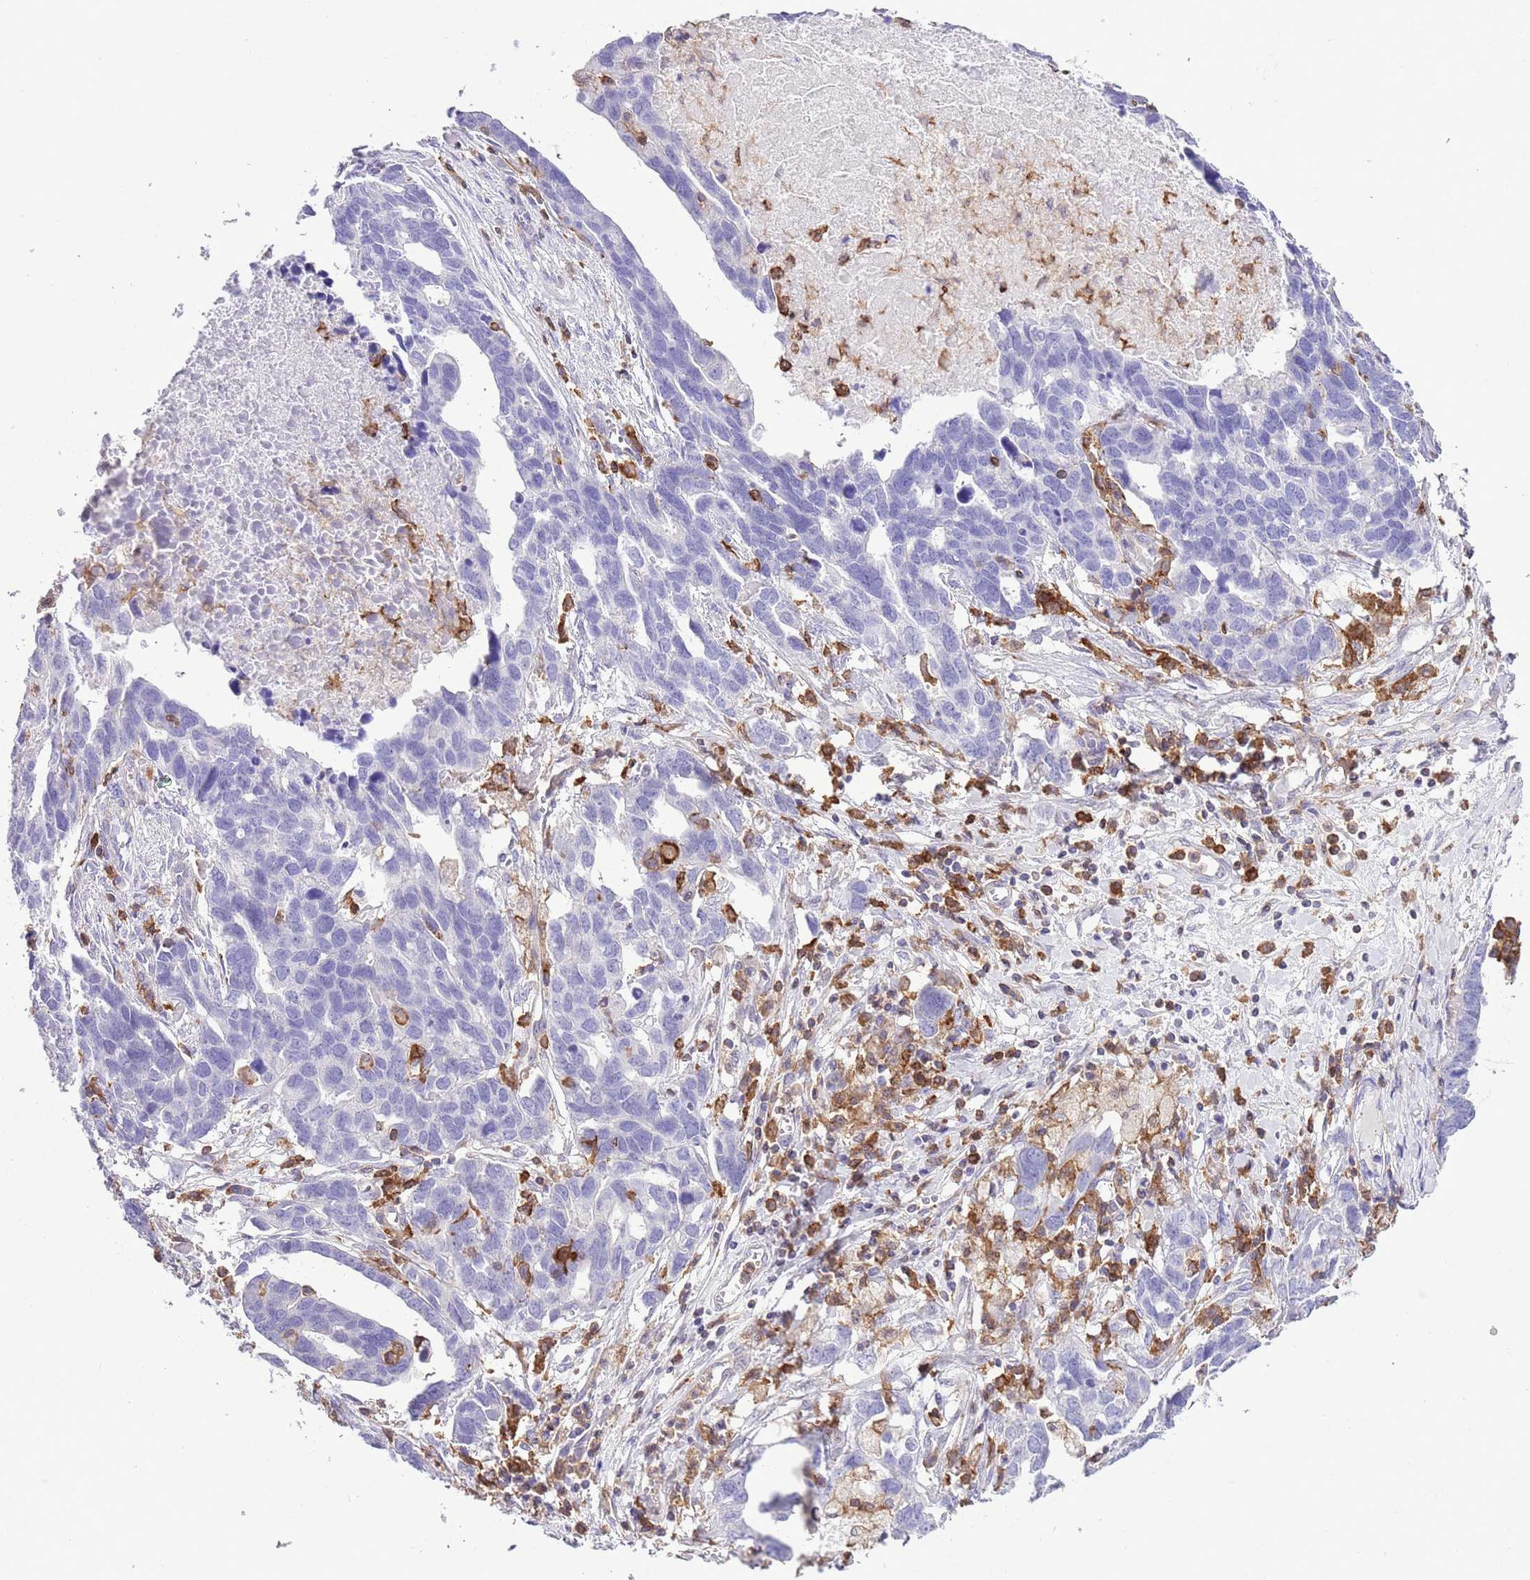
{"staining": {"intensity": "negative", "quantity": "none", "location": "none"}, "tissue": "ovarian cancer", "cell_type": "Tumor cells", "image_type": "cancer", "snomed": [{"axis": "morphology", "description": "Cystadenocarcinoma, serous, NOS"}, {"axis": "topography", "description": "Ovary"}], "caption": "This micrograph is of ovarian serous cystadenocarcinoma stained with IHC to label a protein in brown with the nuclei are counter-stained blue. There is no expression in tumor cells.", "gene": "EFHD2", "patient": {"sex": "female", "age": 54}}